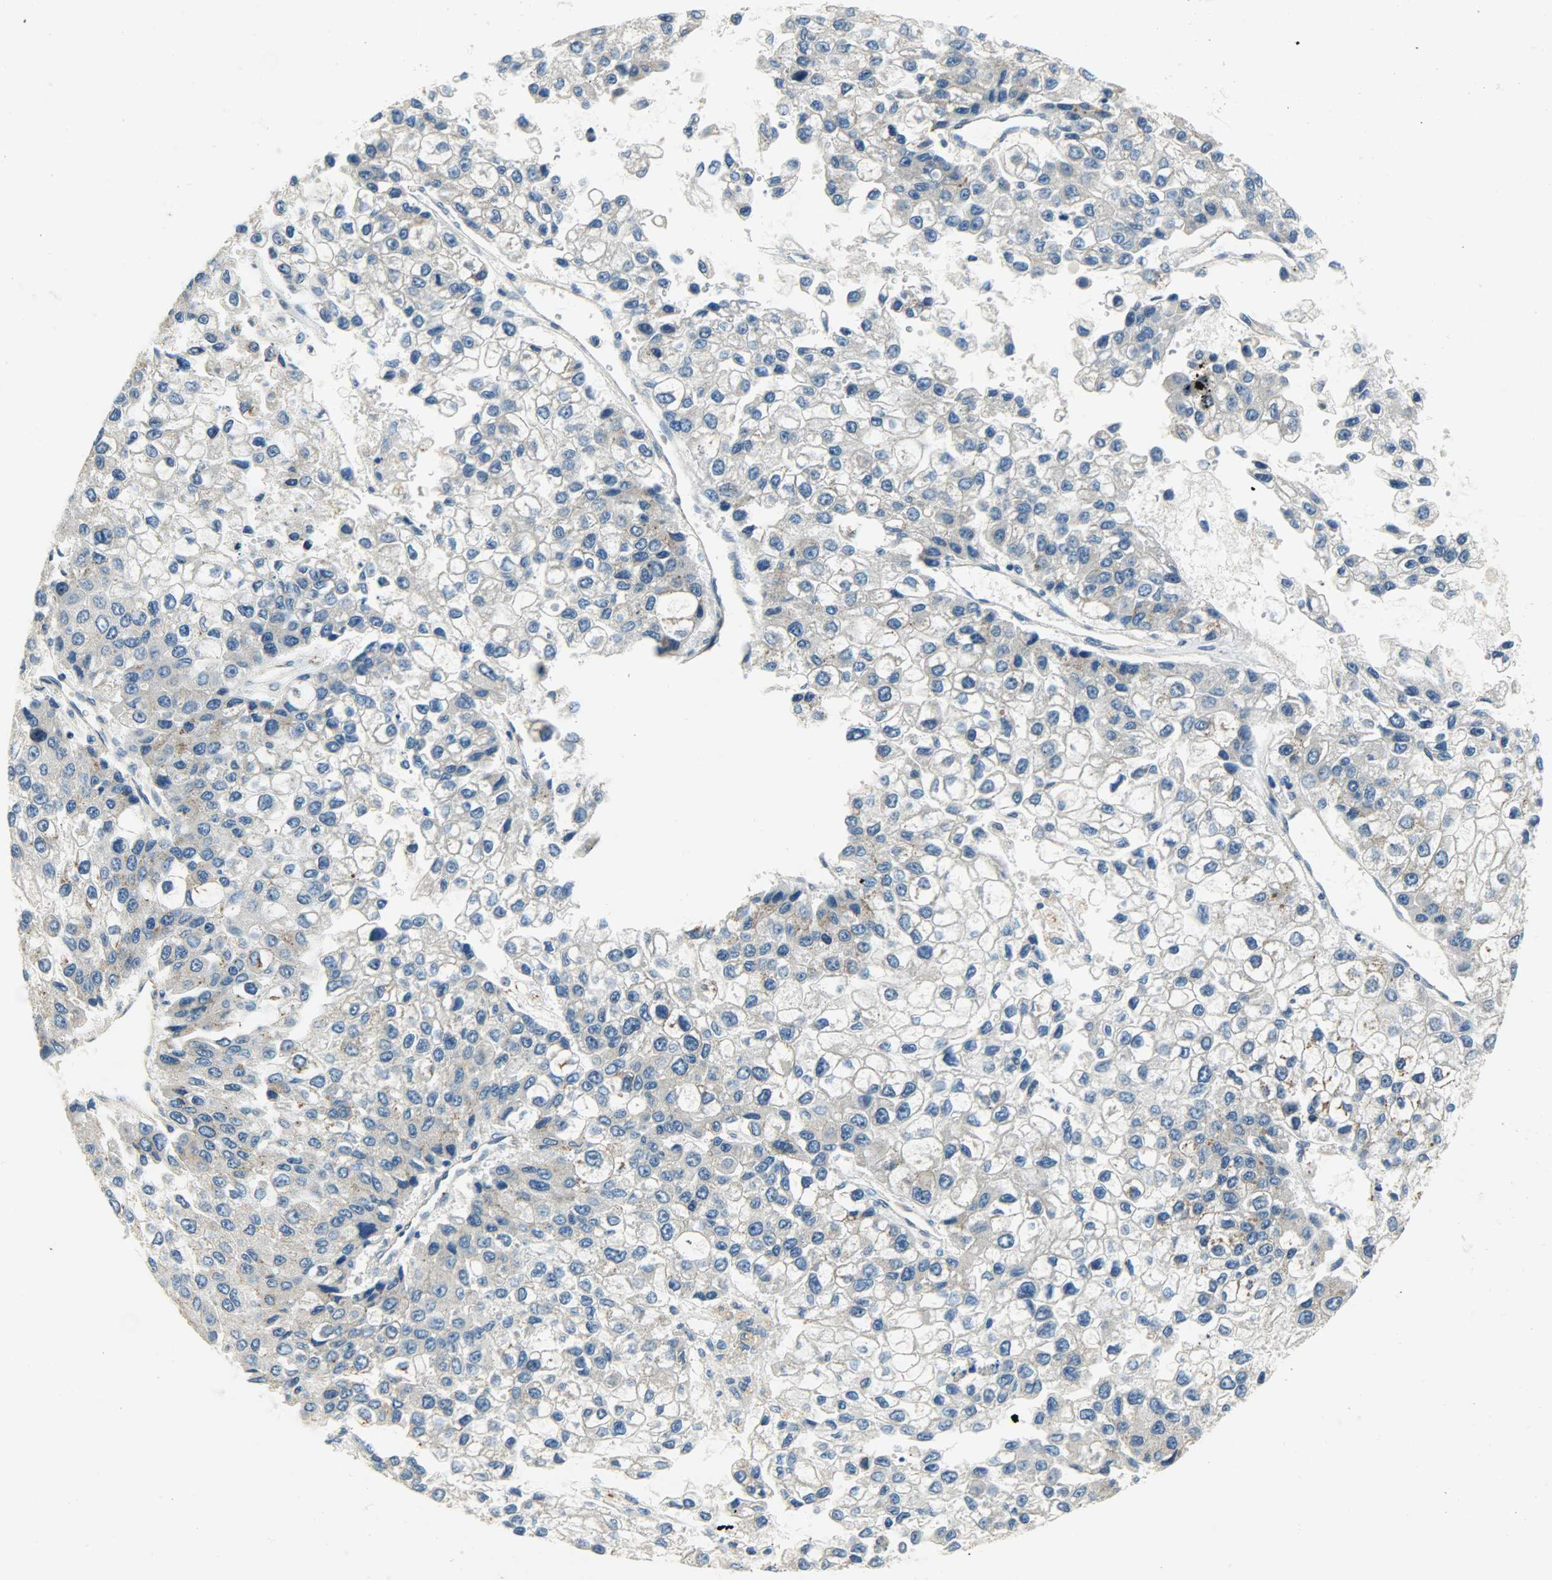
{"staining": {"intensity": "weak", "quantity": "<25%", "location": "cytoplasmic/membranous"}, "tissue": "liver cancer", "cell_type": "Tumor cells", "image_type": "cancer", "snomed": [{"axis": "morphology", "description": "Carcinoma, Hepatocellular, NOS"}, {"axis": "topography", "description": "Liver"}], "caption": "This is a histopathology image of immunohistochemistry (IHC) staining of liver cancer (hepatocellular carcinoma), which shows no expression in tumor cells.", "gene": "KIAA1217", "patient": {"sex": "female", "age": 66}}